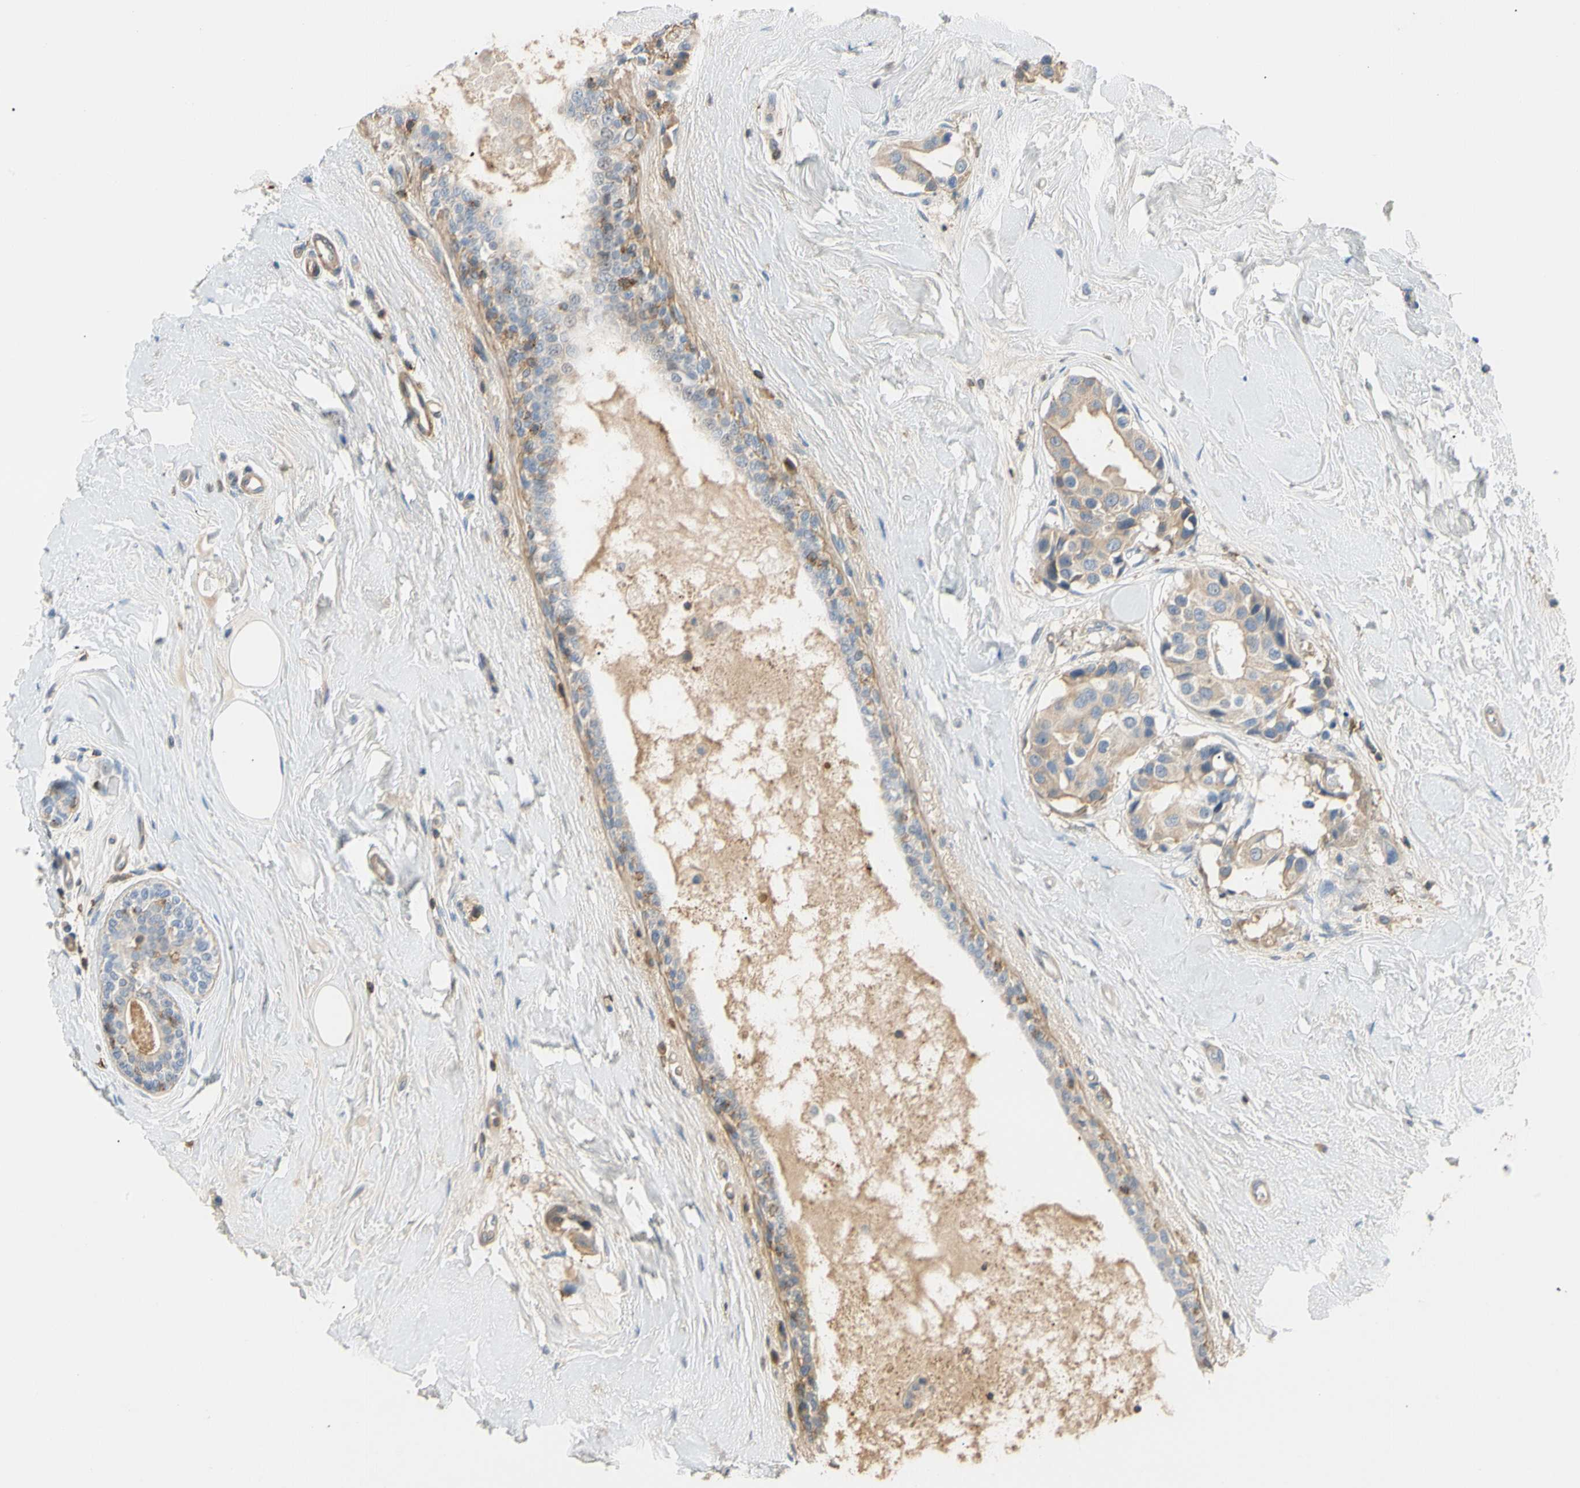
{"staining": {"intensity": "weak", "quantity": "25%-75%", "location": "cytoplasmic/membranous"}, "tissue": "breast cancer", "cell_type": "Tumor cells", "image_type": "cancer", "snomed": [{"axis": "morphology", "description": "Normal tissue, NOS"}, {"axis": "morphology", "description": "Duct carcinoma"}, {"axis": "topography", "description": "Breast"}], "caption": "Tumor cells reveal low levels of weak cytoplasmic/membranous staining in about 25%-75% of cells in infiltrating ductal carcinoma (breast).", "gene": "TNFRSF18", "patient": {"sex": "female", "age": 39}}